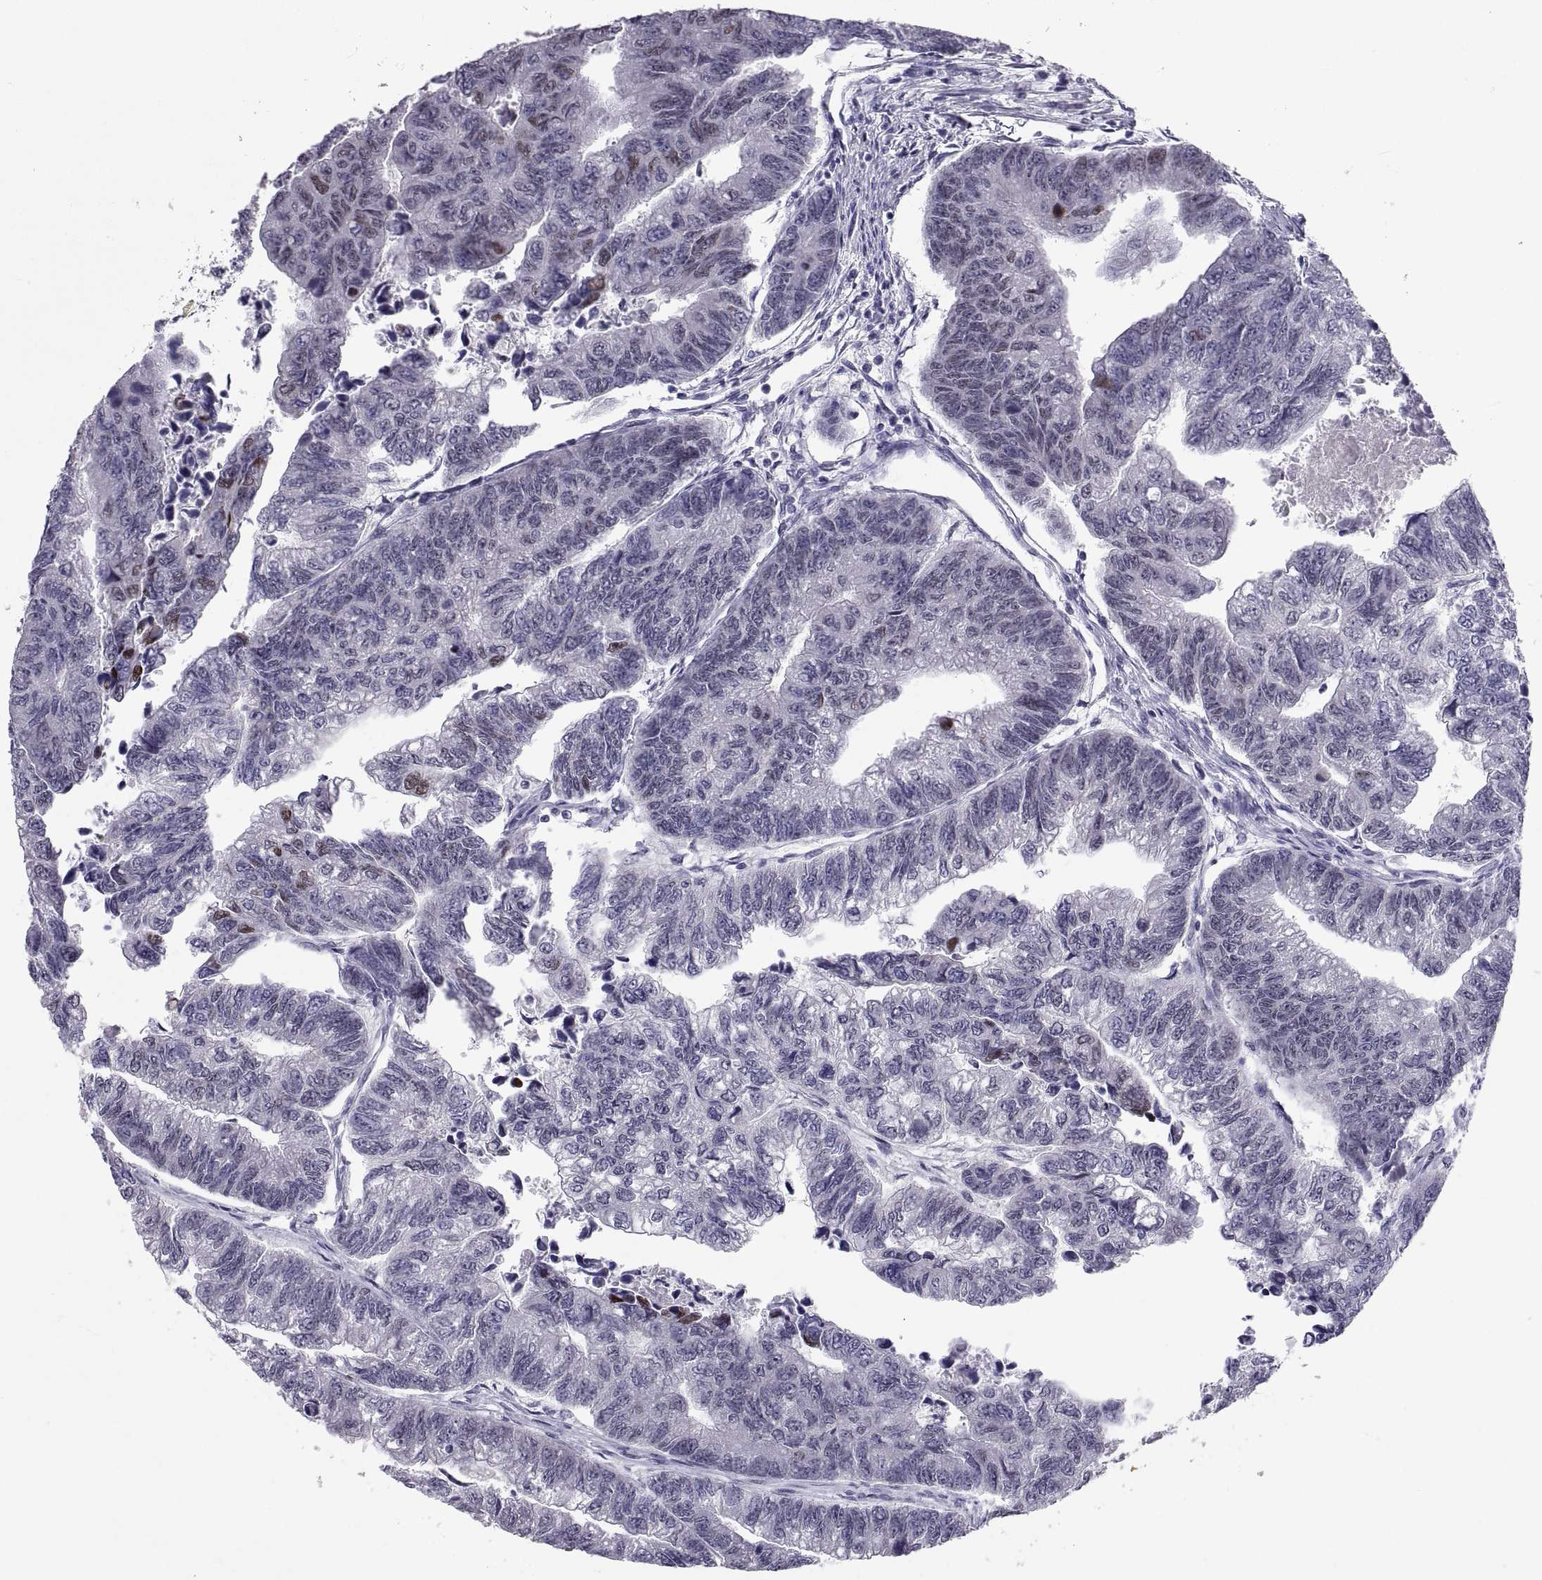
{"staining": {"intensity": "weak", "quantity": "<25%", "location": "nuclear"}, "tissue": "colorectal cancer", "cell_type": "Tumor cells", "image_type": "cancer", "snomed": [{"axis": "morphology", "description": "Adenocarcinoma, NOS"}, {"axis": "topography", "description": "Colon"}], "caption": "Protein analysis of colorectal adenocarcinoma exhibits no significant staining in tumor cells.", "gene": "SOX21", "patient": {"sex": "female", "age": 65}}